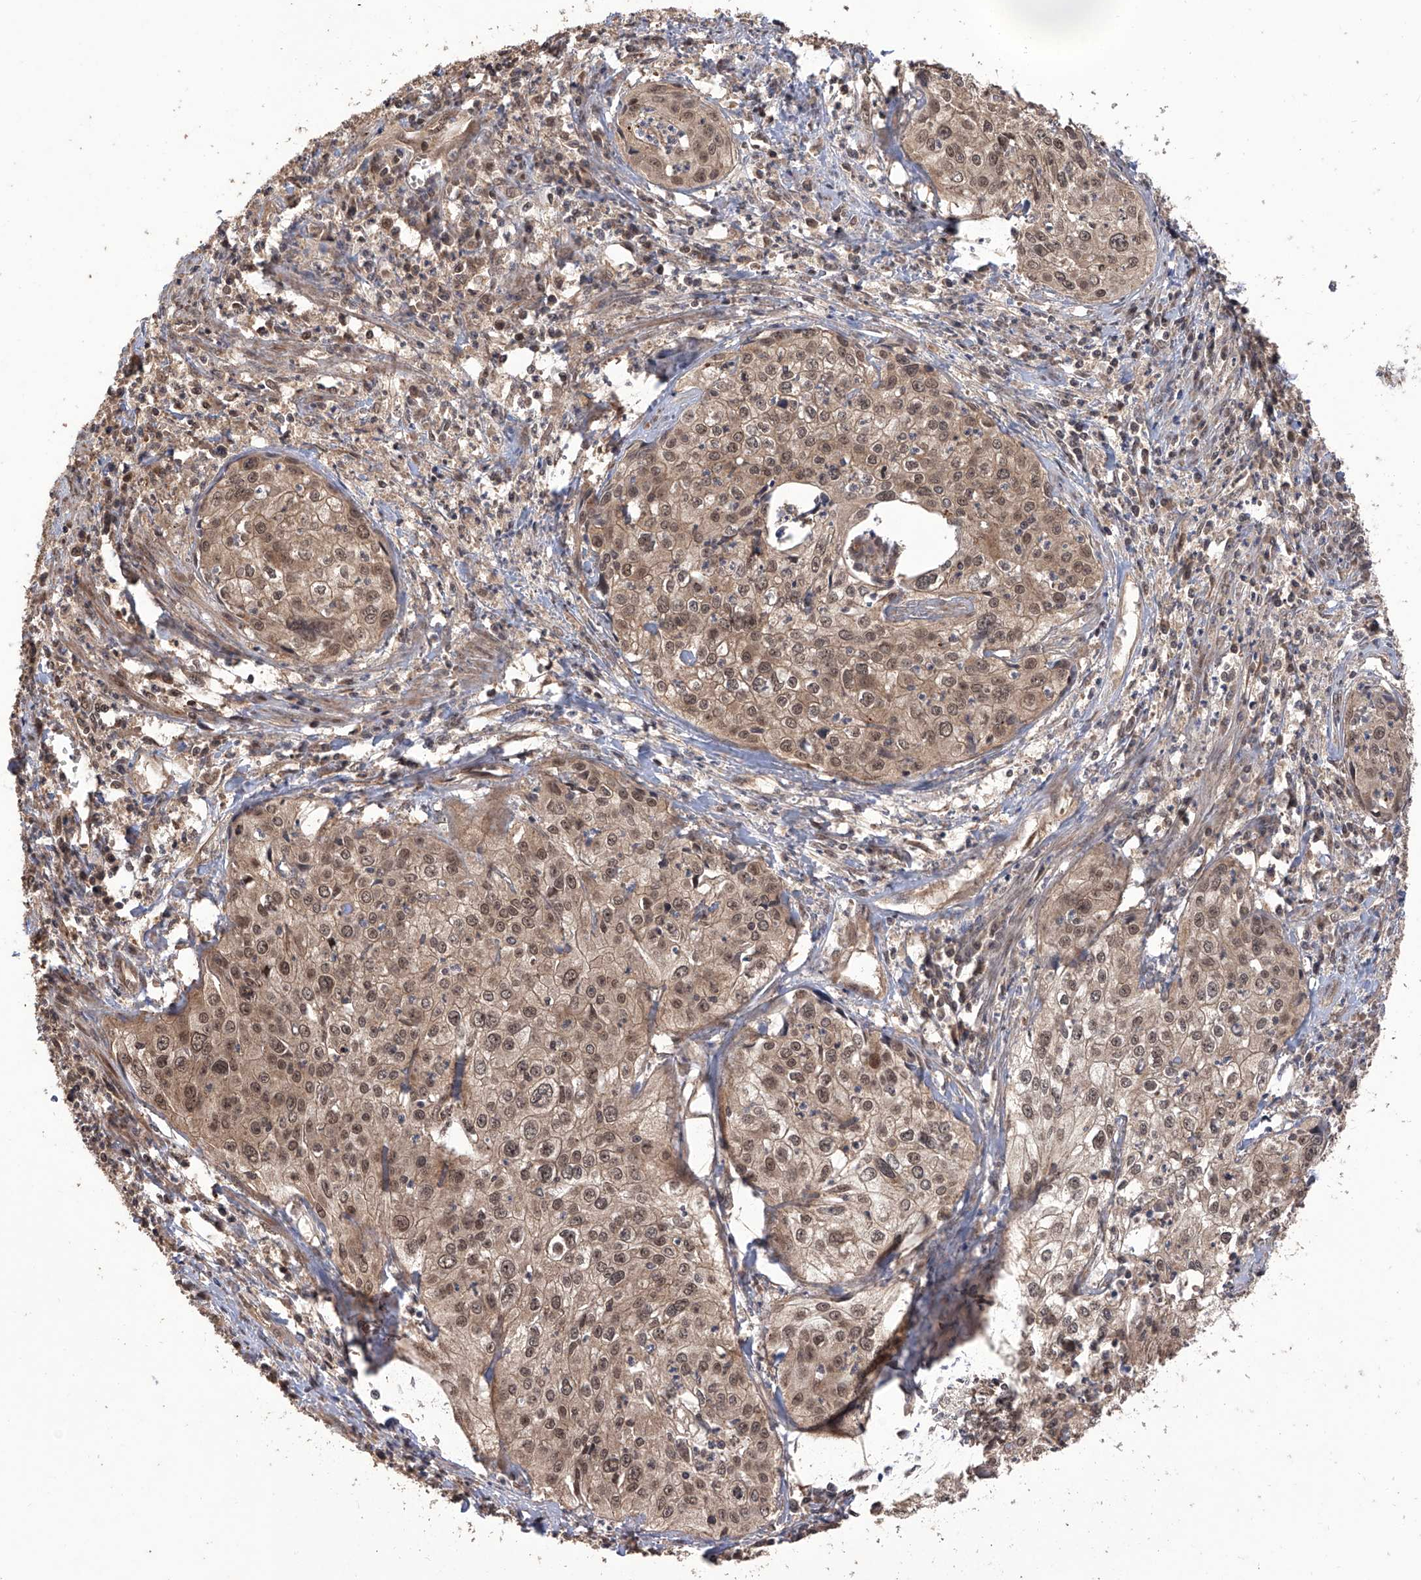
{"staining": {"intensity": "moderate", "quantity": ">75%", "location": "nuclear"}, "tissue": "cervical cancer", "cell_type": "Tumor cells", "image_type": "cancer", "snomed": [{"axis": "morphology", "description": "Squamous cell carcinoma, NOS"}, {"axis": "topography", "description": "Cervix"}], "caption": "Moderate nuclear positivity is appreciated in about >75% of tumor cells in squamous cell carcinoma (cervical). Nuclei are stained in blue.", "gene": "LYSMD4", "patient": {"sex": "female", "age": 31}}